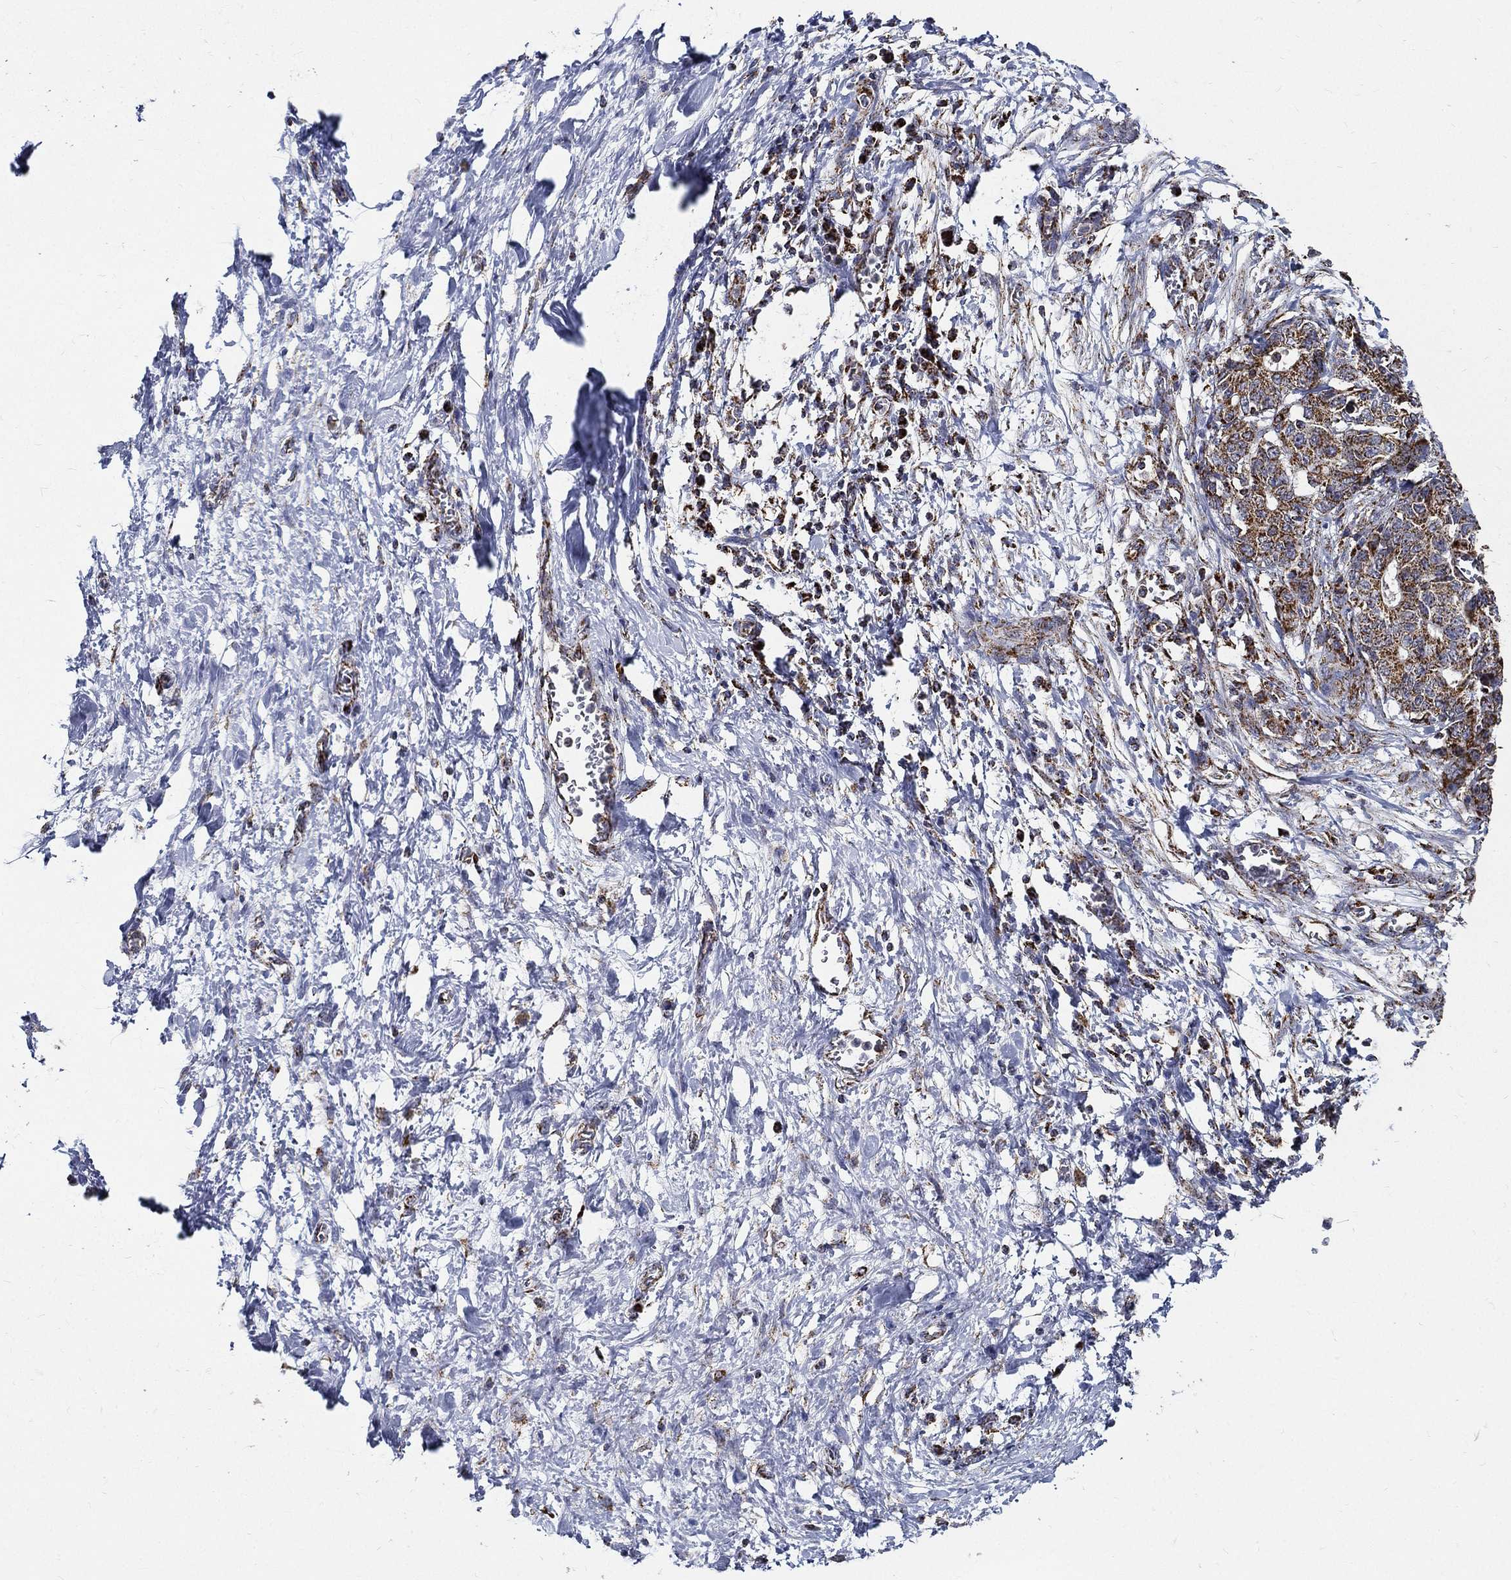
{"staining": {"intensity": "moderate", "quantity": ">75%", "location": "cytoplasmic/membranous"}, "tissue": "stomach cancer", "cell_type": "Tumor cells", "image_type": "cancer", "snomed": [{"axis": "morphology", "description": "Normal tissue, NOS"}, {"axis": "morphology", "description": "Adenocarcinoma, NOS"}, {"axis": "topography", "description": "Stomach"}], "caption": "Immunohistochemical staining of stomach adenocarcinoma shows medium levels of moderate cytoplasmic/membranous expression in approximately >75% of tumor cells. The staining was performed using DAB, with brown indicating positive protein expression. Nuclei are stained blue with hematoxylin.", "gene": "NDUFAB1", "patient": {"sex": "female", "age": 64}}